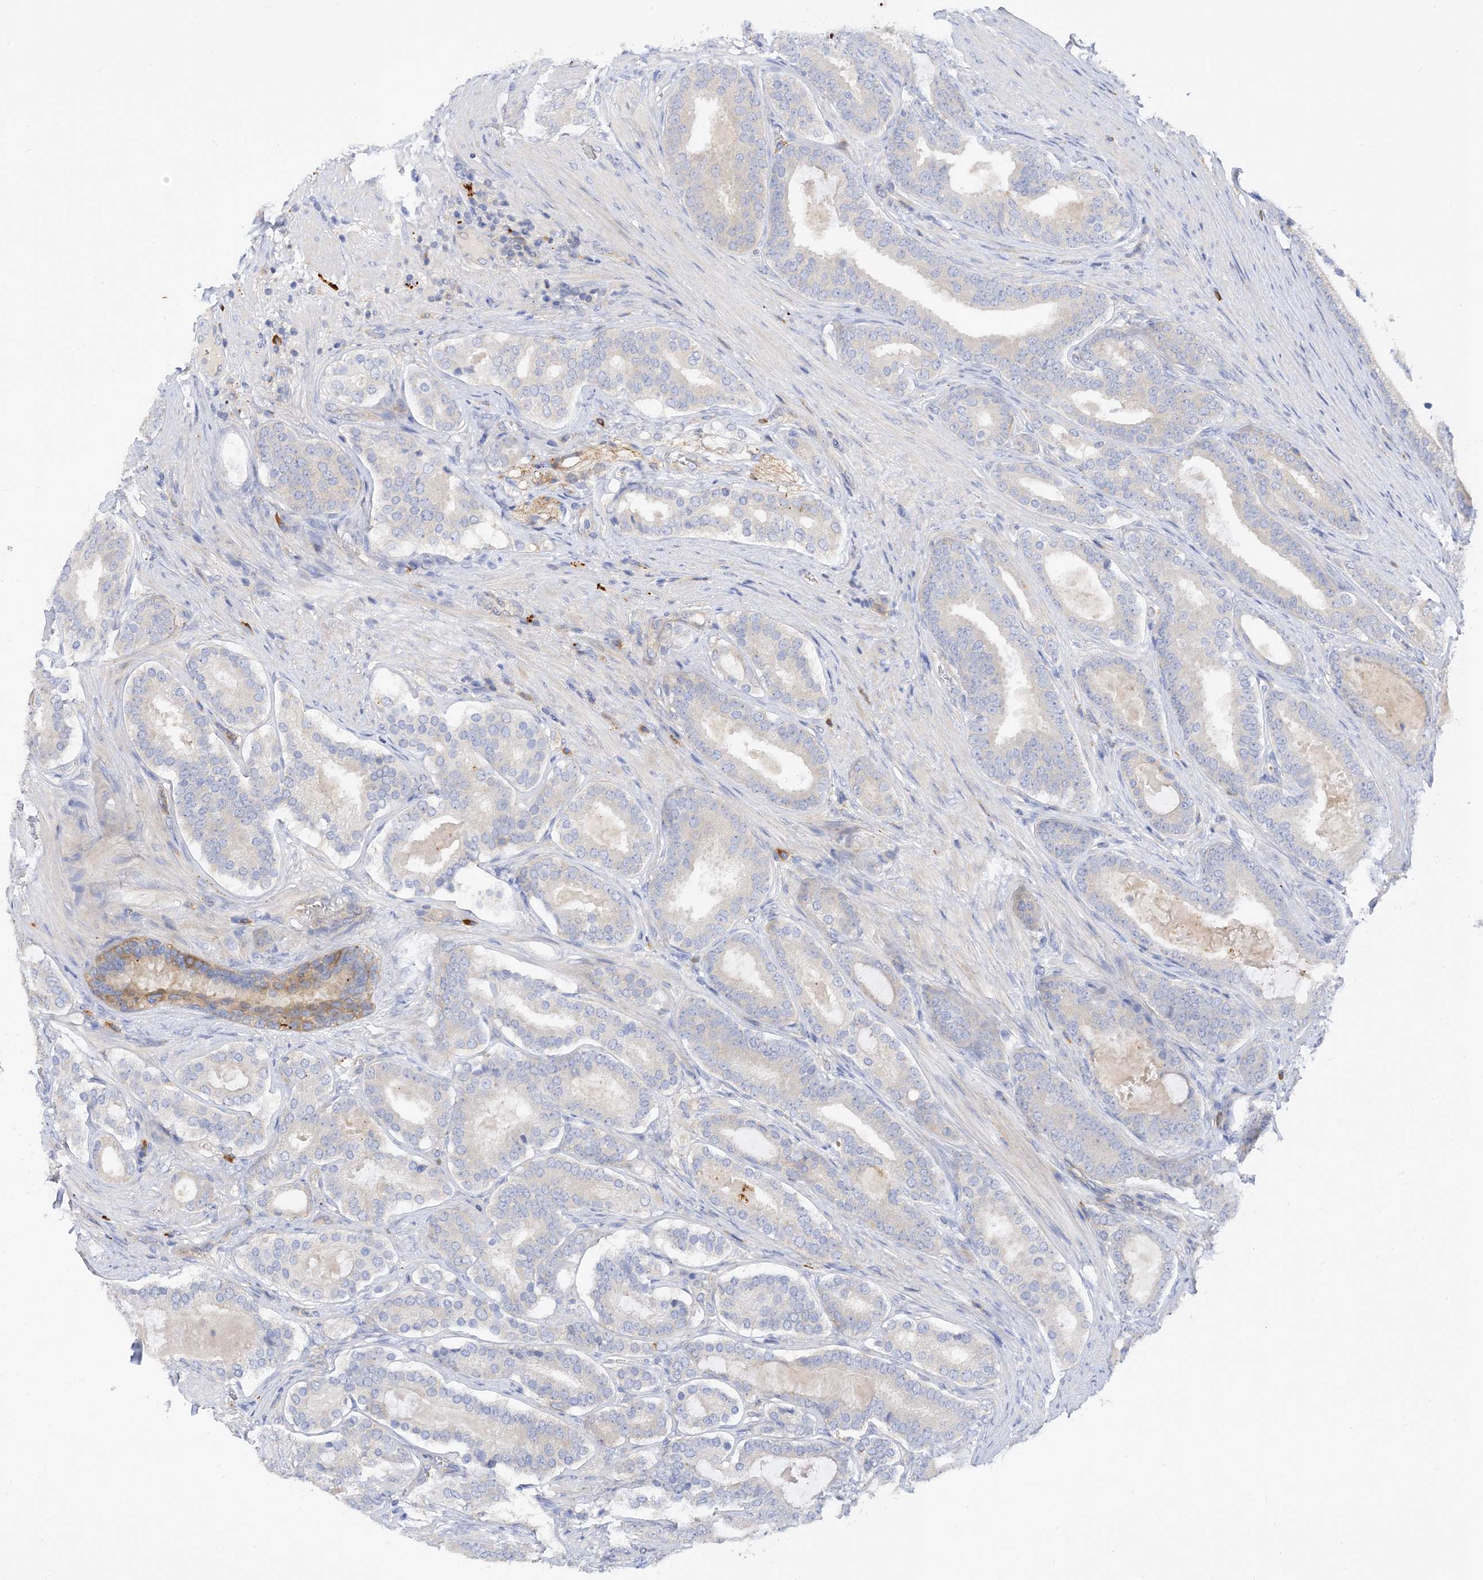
{"staining": {"intensity": "negative", "quantity": "none", "location": "none"}, "tissue": "prostate cancer", "cell_type": "Tumor cells", "image_type": "cancer", "snomed": [{"axis": "morphology", "description": "Adenocarcinoma, High grade"}, {"axis": "topography", "description": "Prostate"}], "caption": "High magnification brightfield microscopy of prostate adenocarcinoma (high-grade) stained with DAB (brown) and counterstained with hematoxylin (blue): tumor cells show no significant expression.", "gene": "ARV1", "patient": {"sex": "male", "age": 60}}